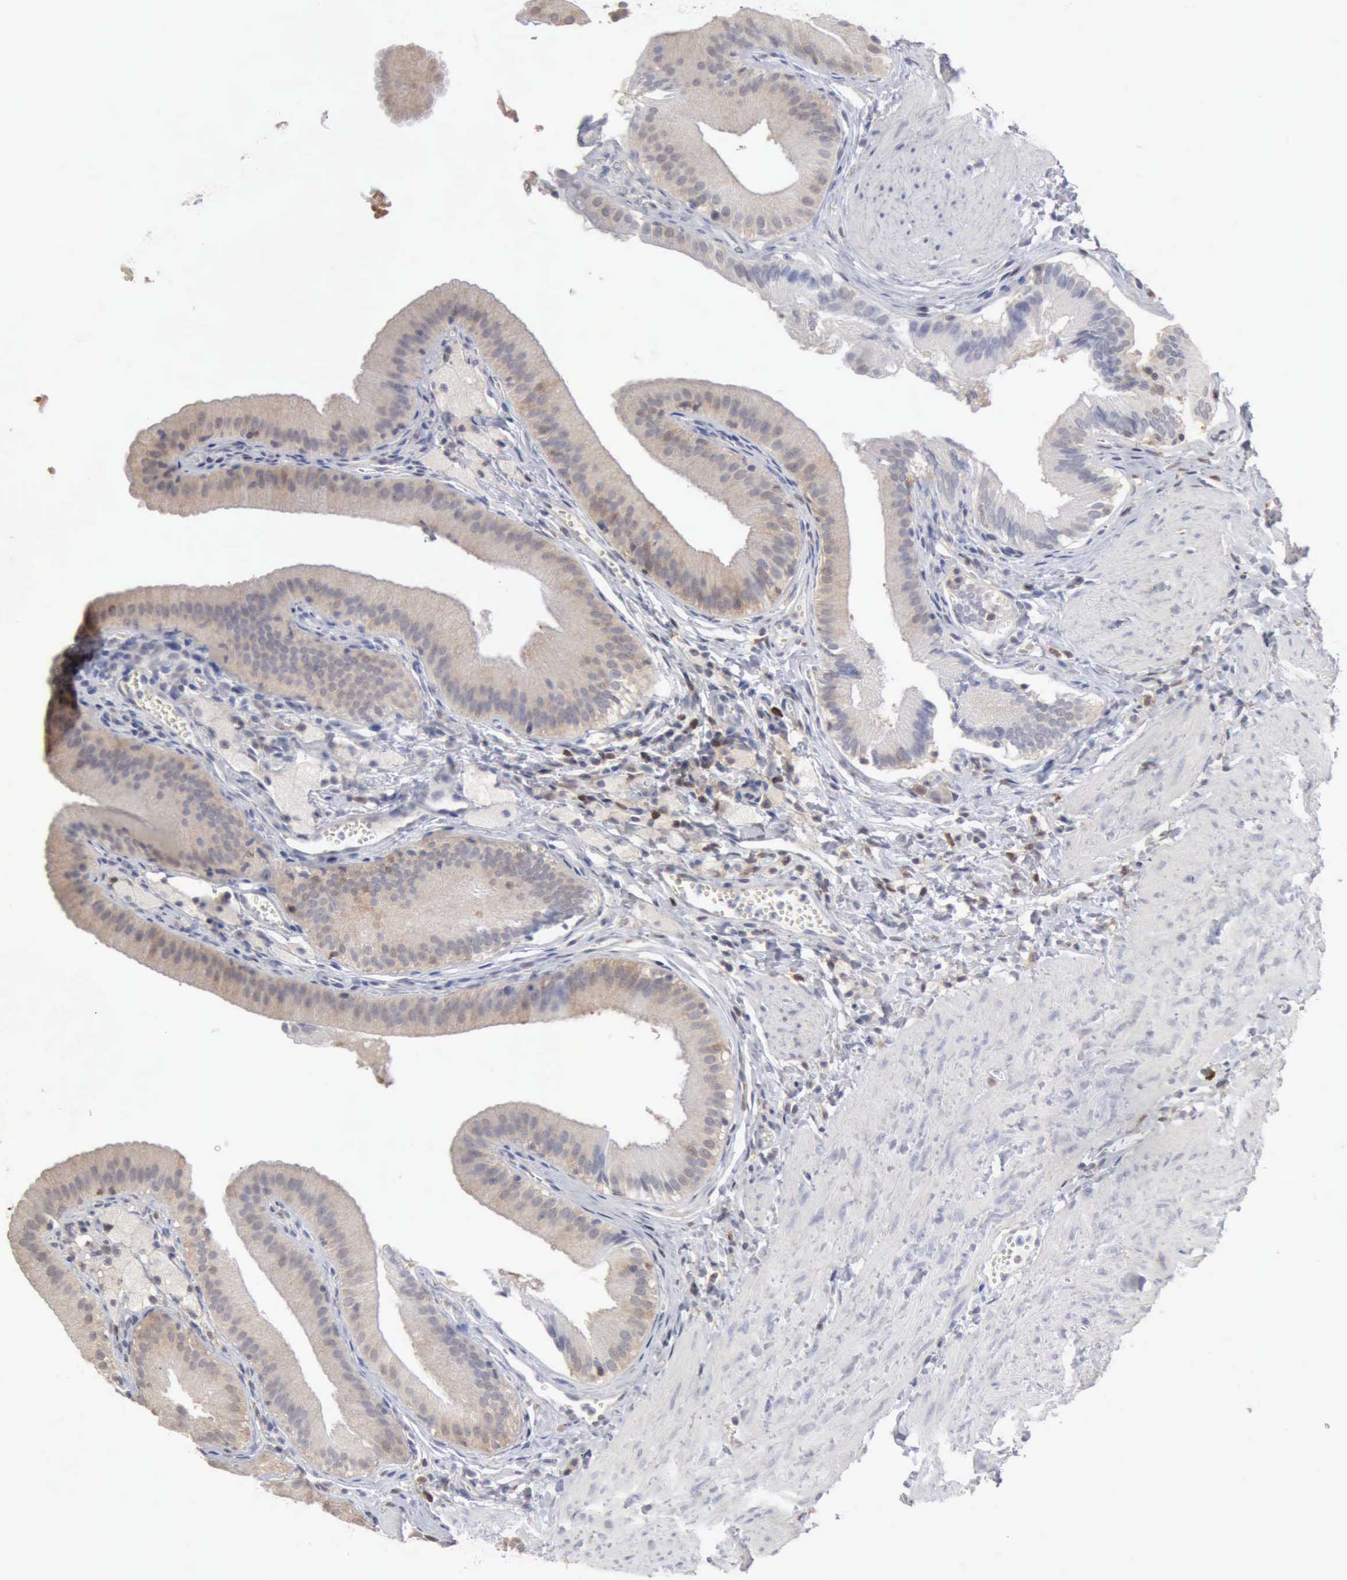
{"staining": {"intensity": "weak", "quantity": ">75%", "location": "cytoplasmic/membranous"}, "tissue": "gallbladder", "cell_type": "Glandular cells", "image_type": "normal", "snomed": [{"axis": "morphology", "description": "Normal tissue, NOS"}, {"axis": "topography", "description": "Gallbladder"}], "caption": "Protein staining reveals weak cytoplasmic/membranous expression in about >75% of glandular cells in normal gallbladder.", "gene": "STAT1", "patient": {"sex": "female", "age": 24}}